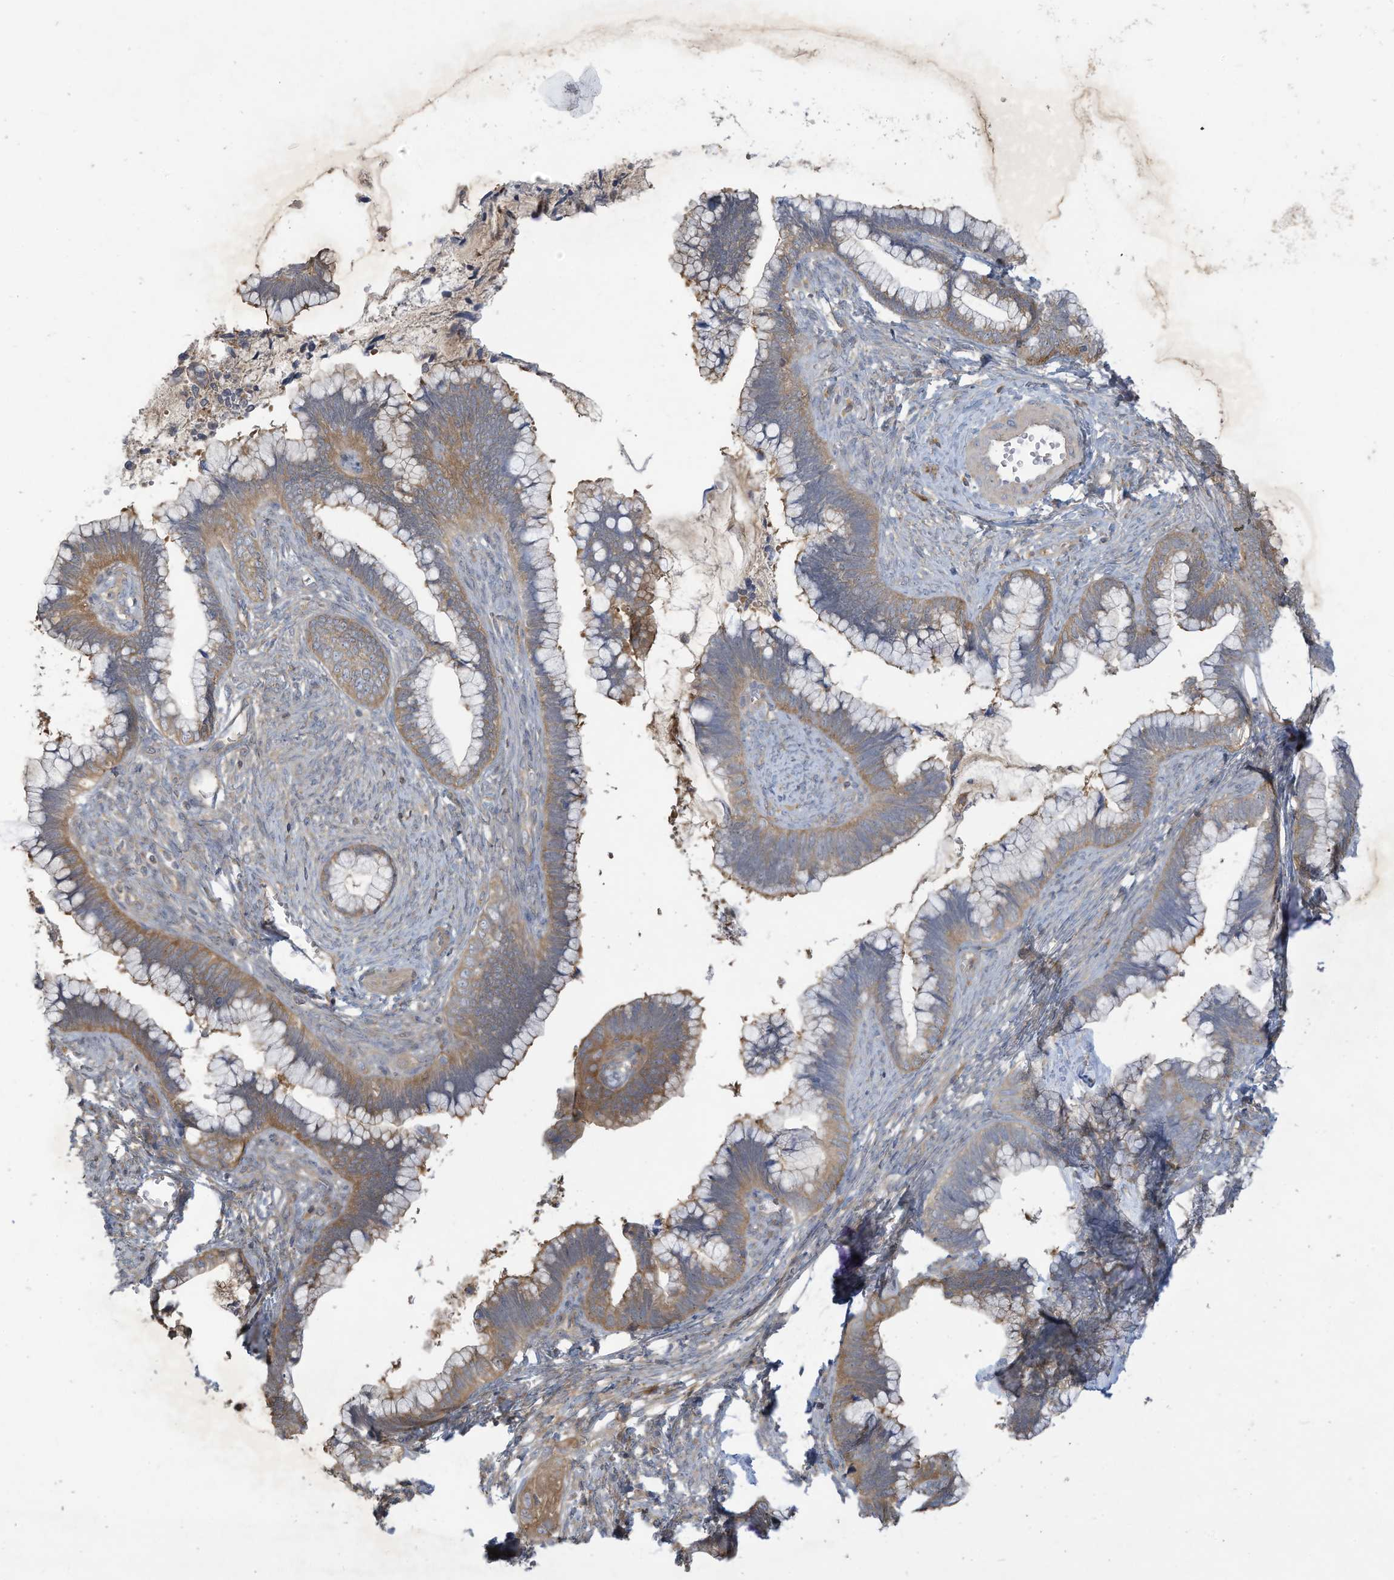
{"staining": {"intensity": "moderate", "quantity": "25%-75%", "location": "cytoplasmic/membranous"}, "tissue": "cervical cancer", "cell_type": "Tumor cells", "image_type": "cancer", "snomed": [{"axis": "morphology", "description": "Adenocarcinoma, NOS"}, {"axis": "topography", "description": "Cervix"}], "caption": "Immunohistochemical staining of adenocarcinoma (cervical) demonstrates medium levels of moderate cytoplasmic/membranous positivity in about 25%-75% of tumor cells. The staining was performed using DAB, with brown indicating positive protein expression. Nuclei are stained blue with hematoxylin.", "gene": "ADI1", "patient": {"sex": "female", "age": 44}}